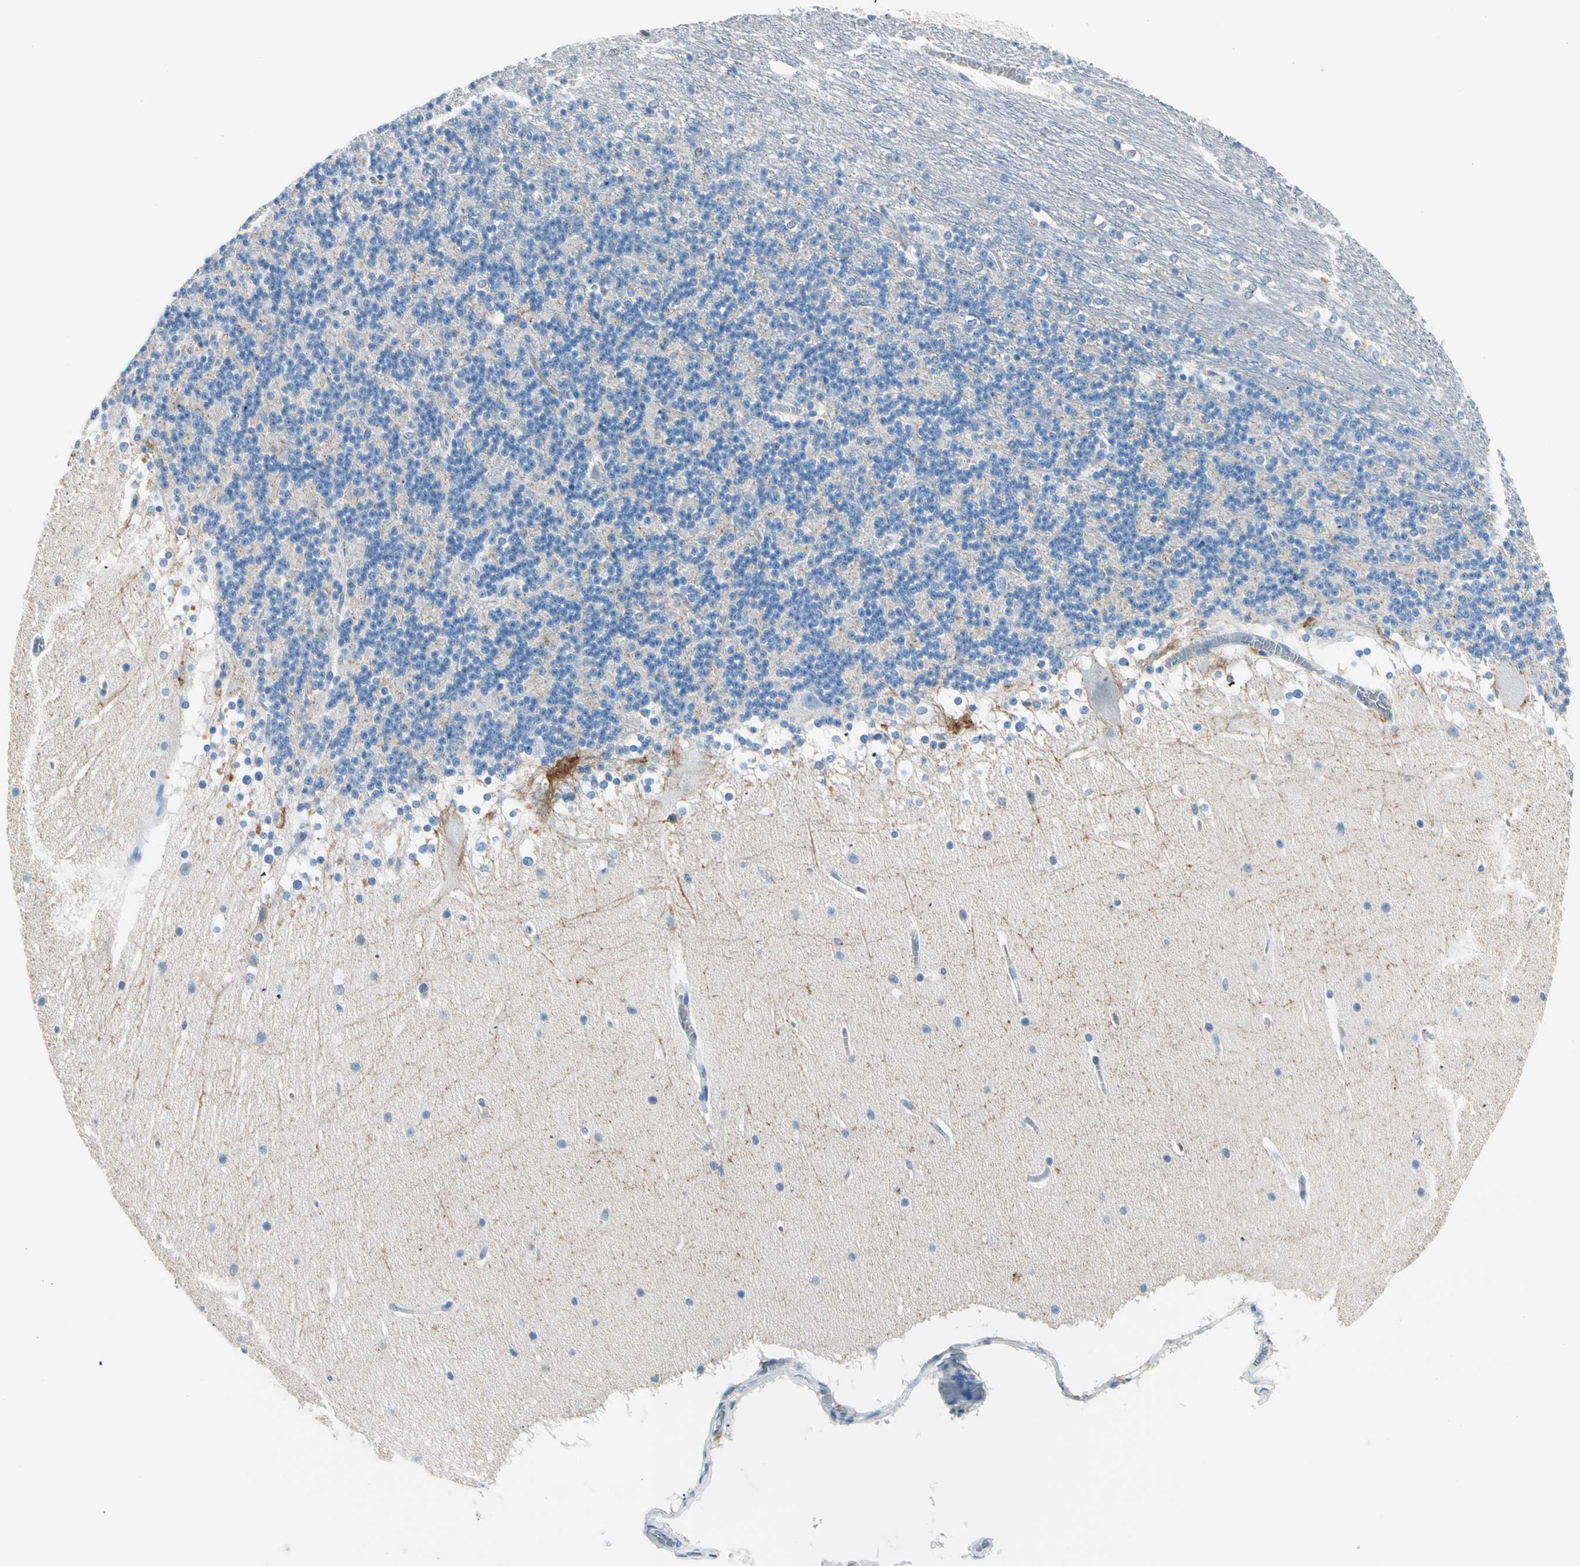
{"staining": {"intensity": "negative", "quantity": "none", "location": "none"}, "tissue": "cerebellum", "cell_type": "Cells in granular layer", "image_type": "normal", "snomed": [{"axis": "morphology", "description": "Normal tissue, NOS"}, {"axis": "topography", "description": "Cerebellum"}], "caption": "Benign cerebellum was stained to show a protein in brown. There is no significant positivity in cells in granular layer. (DAB IHC, high magnification).", "gene": "CA1", "patient": {"sex": "female", "age": 19}}